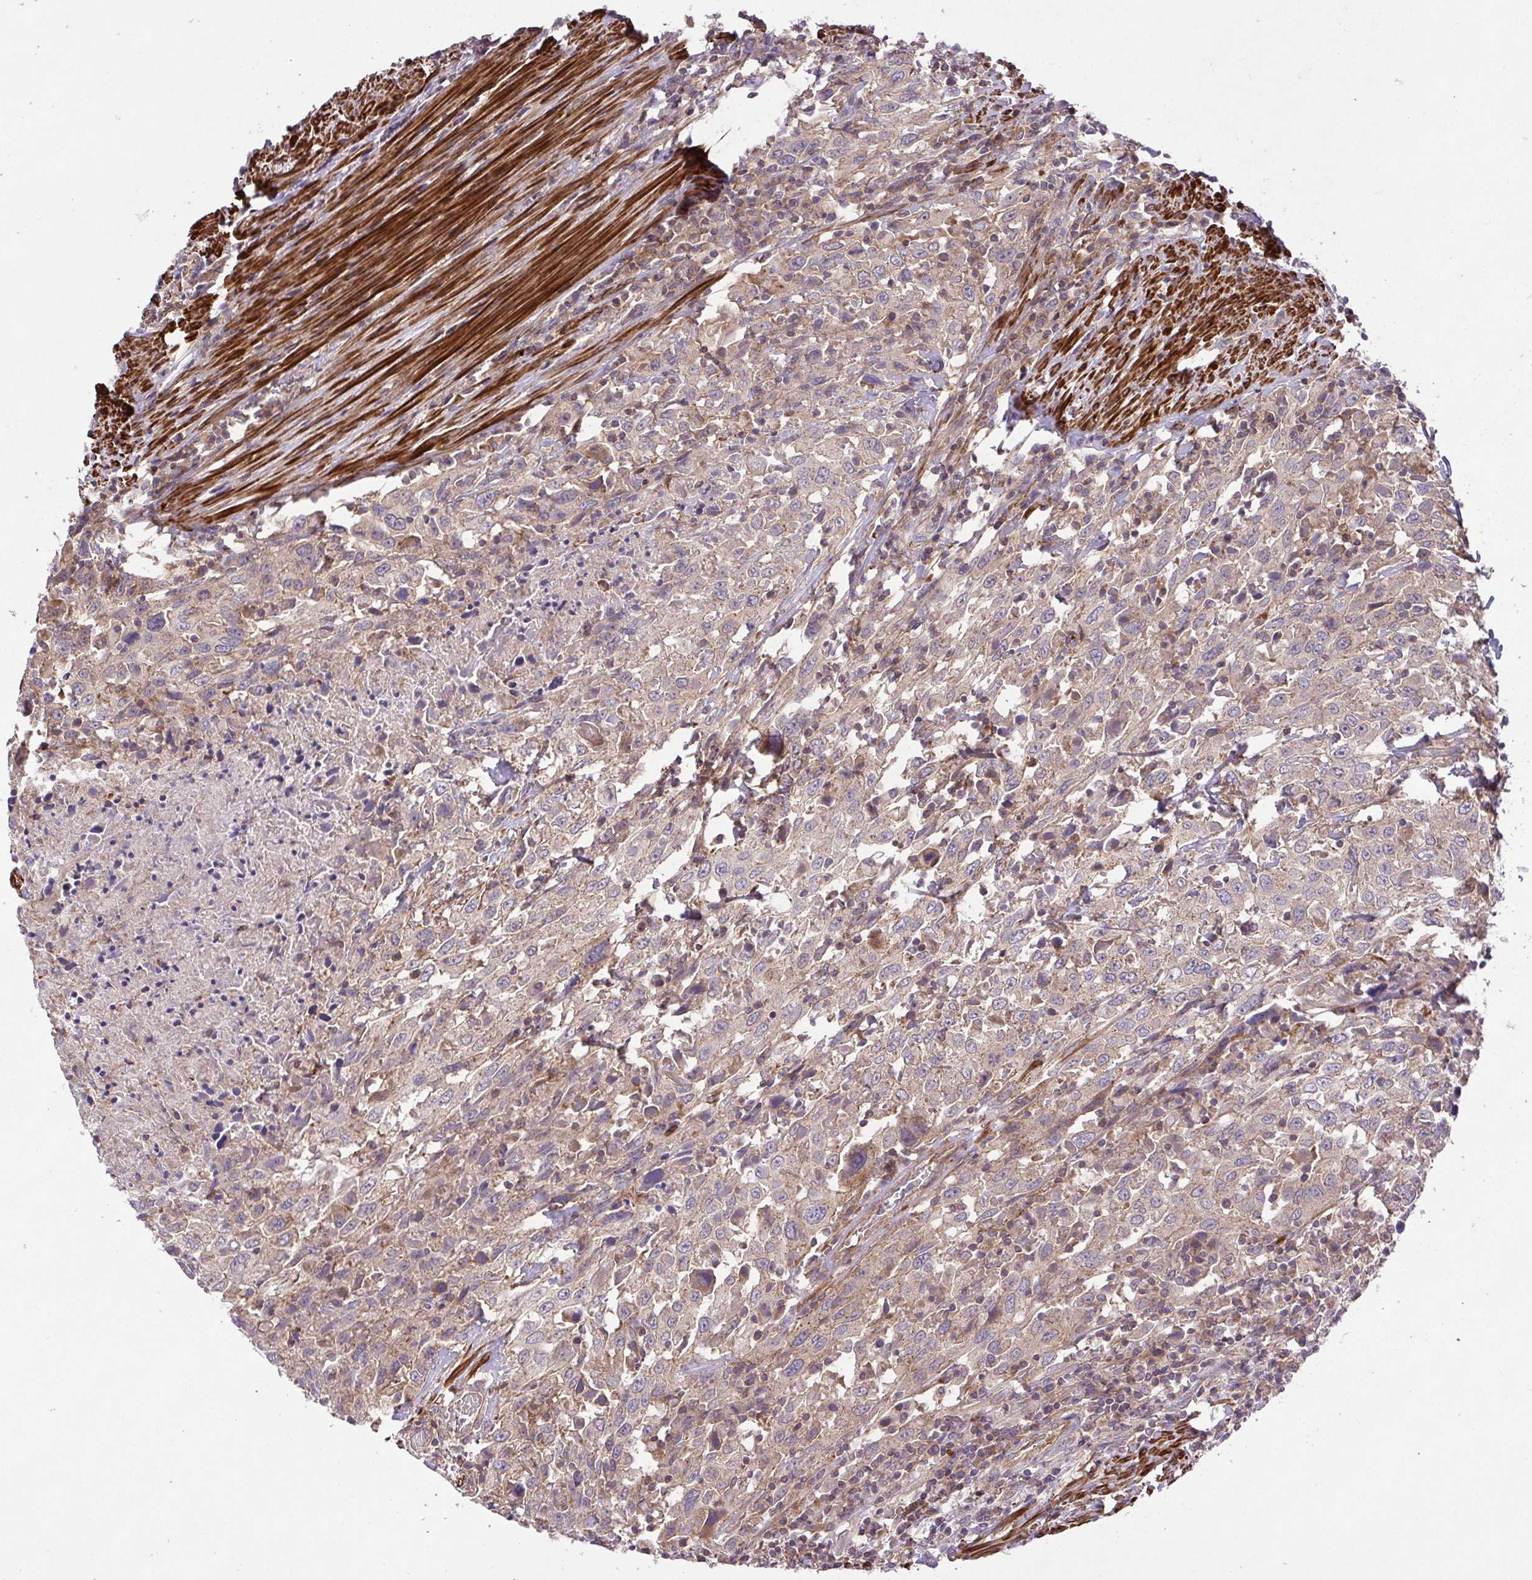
{"staining": {"intensity": "negative", "quantity": "none", "location": "none"}, "tissue": "urothelial cancer", "cell_type": "Tumor cells", "image_type": "cancer", "snomed": [{"axis": "morphology", "description": "Urothelial carcinoma, High grade"}, {"axis": "topography", "description": "Urinary bladder"}], "caption": "Tumor cells show no significant staining in urothelial carcinoma (high-grade).", "gene": "IDE", "patient": {"sex": "male", "age": 61}}